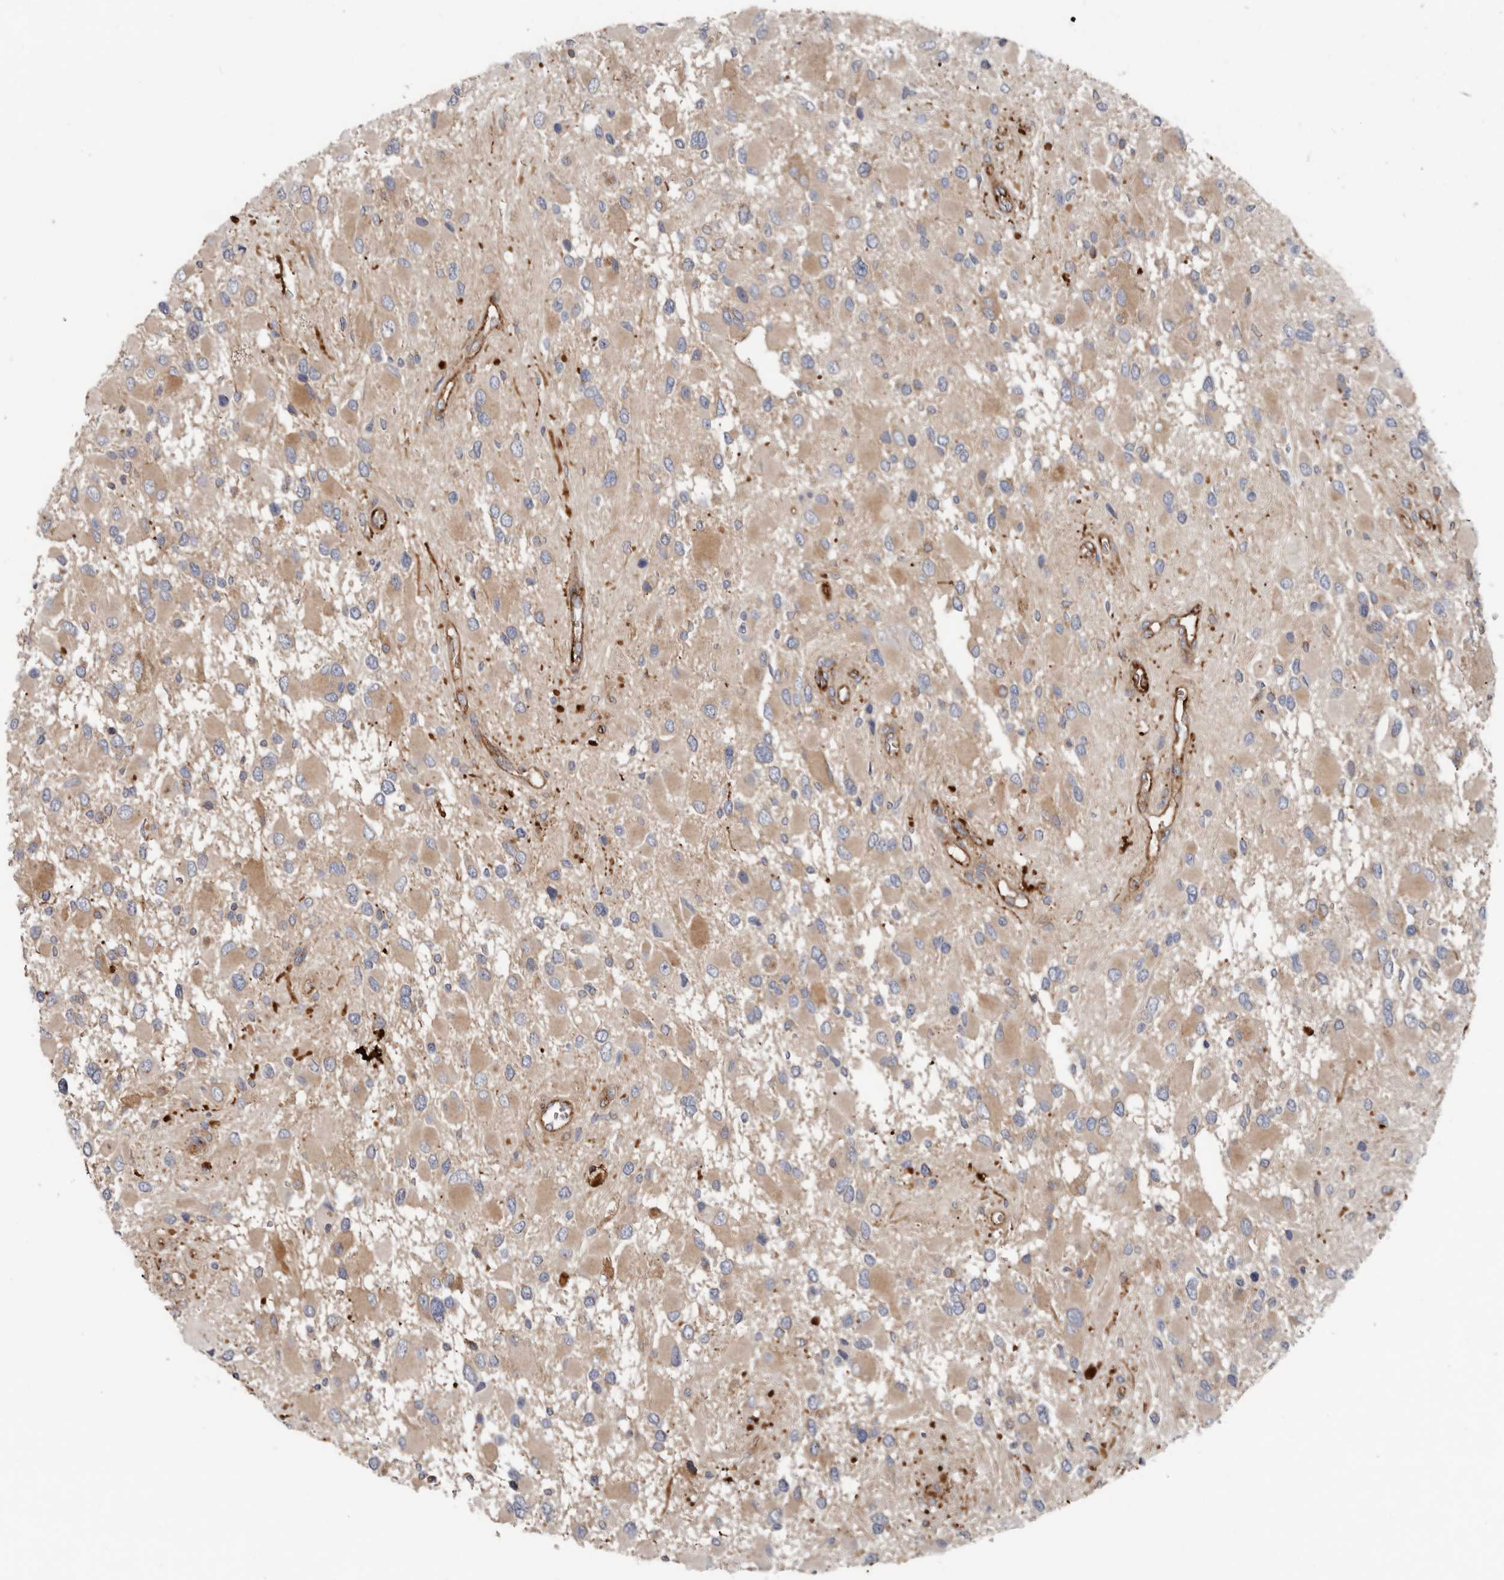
{"staining": {"intensity": "weak", "quantity": ">75%", "location": "cytoplasmic/membranous"}, "tissue": "glioma", "cell_type": "Tumor cells", "image_type": "cancer", "snomed": [{"axis": "morphology", "description": "Glioma, malignant, High grade"}, {"axis": "topography", "description": "Brain"}], "caption": "Malignant glioma (high-grade) was stained to show a protein in brown. There is low levels of weak cytoplasmic/membranous expression in about >75% of tumor cells. The protein of interest is stained brown, and the nuclei are stained in blue (DAB IHC with brightfield microscopy, high magnification).", "gene": "LUZP1", "patient": {"sex": "male", "age": 53}}